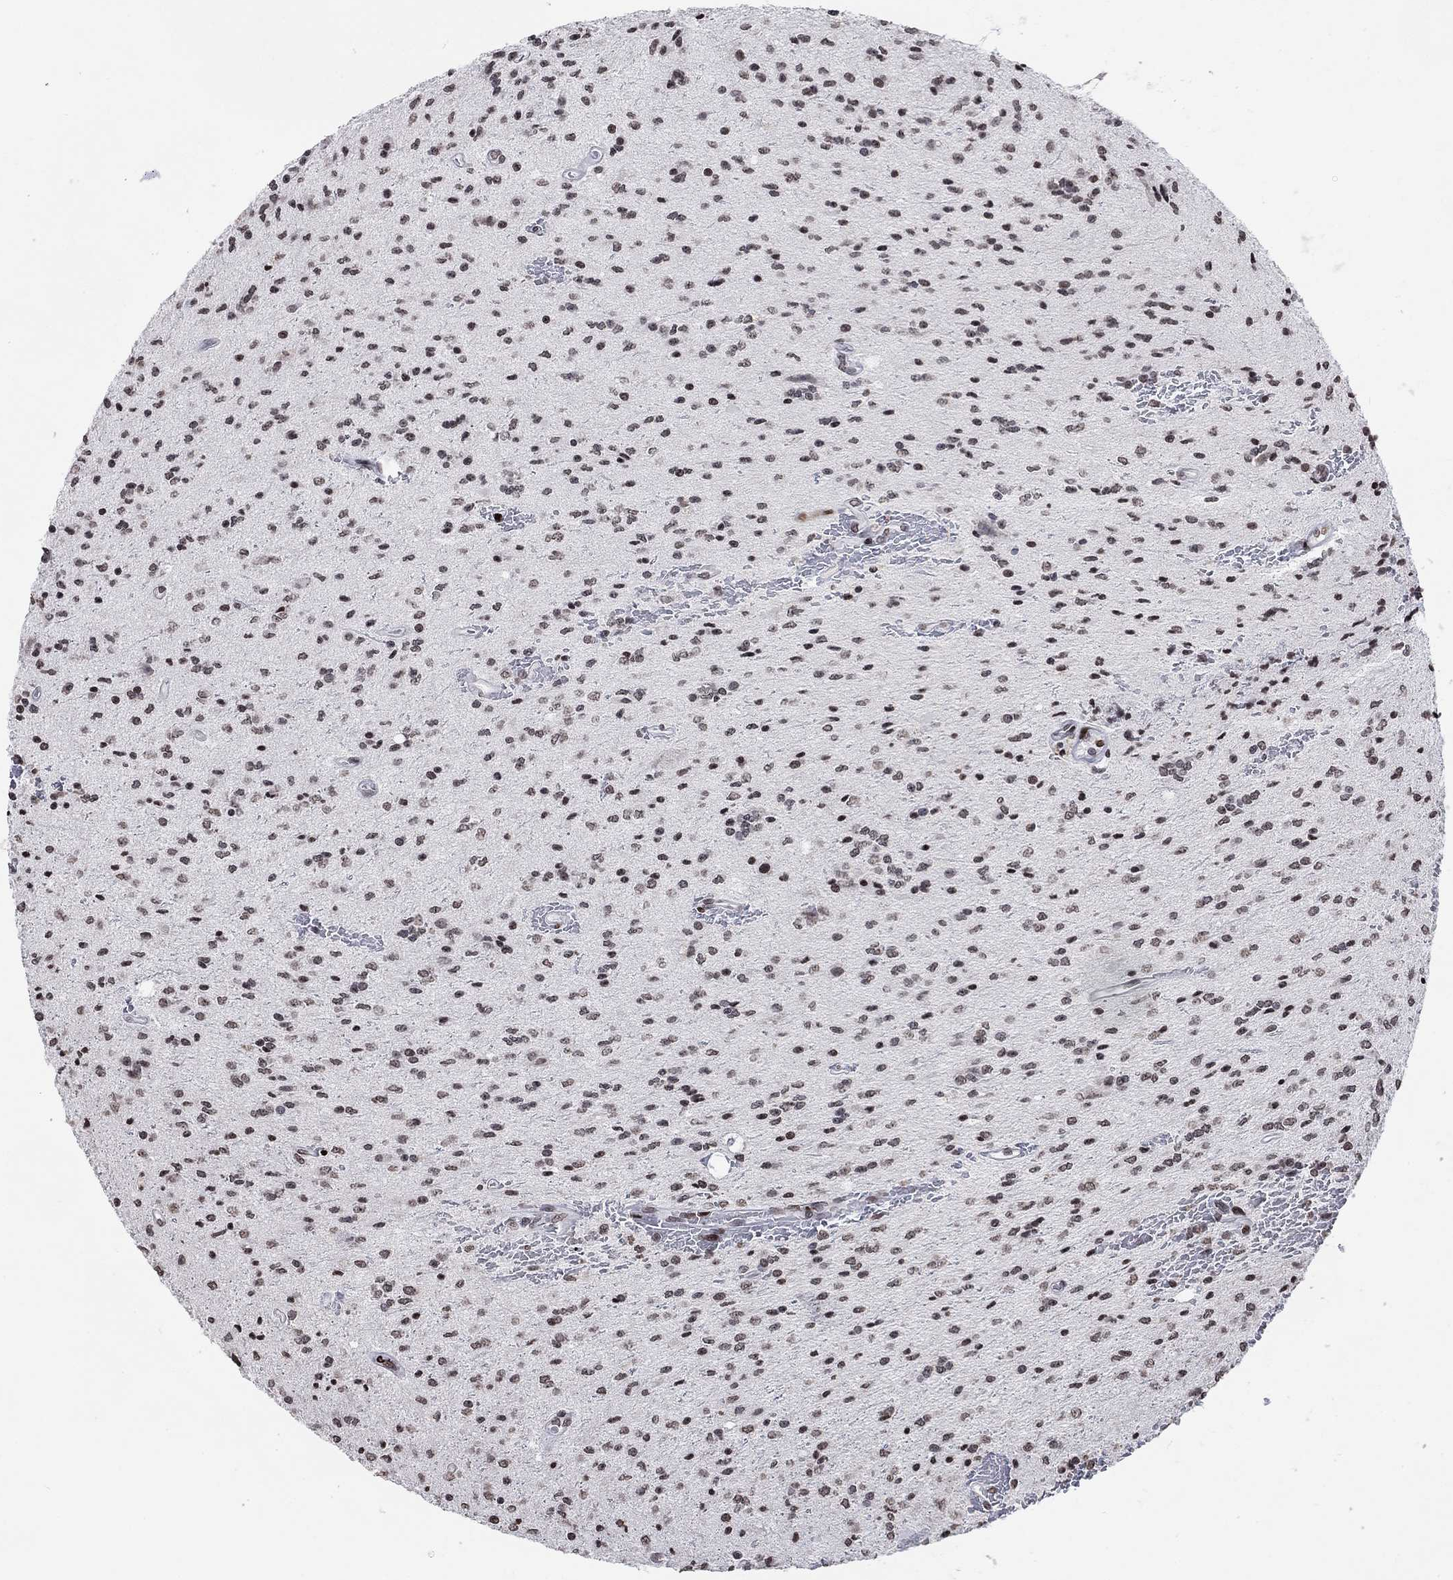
{"staining": {"intensity": "moderate", "quantity": "<25%", "location": "nuclear"}, "tissue": "glioma", "cell_type": "Tumor cells", "image_type": "cancer", "snomed": [{"axis": "morphology", "description": "Glioma, malignant, Low grade"}, {"axis": "topography", "description": "Brain"}], "caption": "Brown immunohistochemical staining in malignant glioma (low-grade) displays moderate nuclear expression in approximately <25% of tumor cells. (IHC, brightfield microscopy, high magnification).", "gene": "SRSF3", "patient": {"sex": "male", "age": 67}}